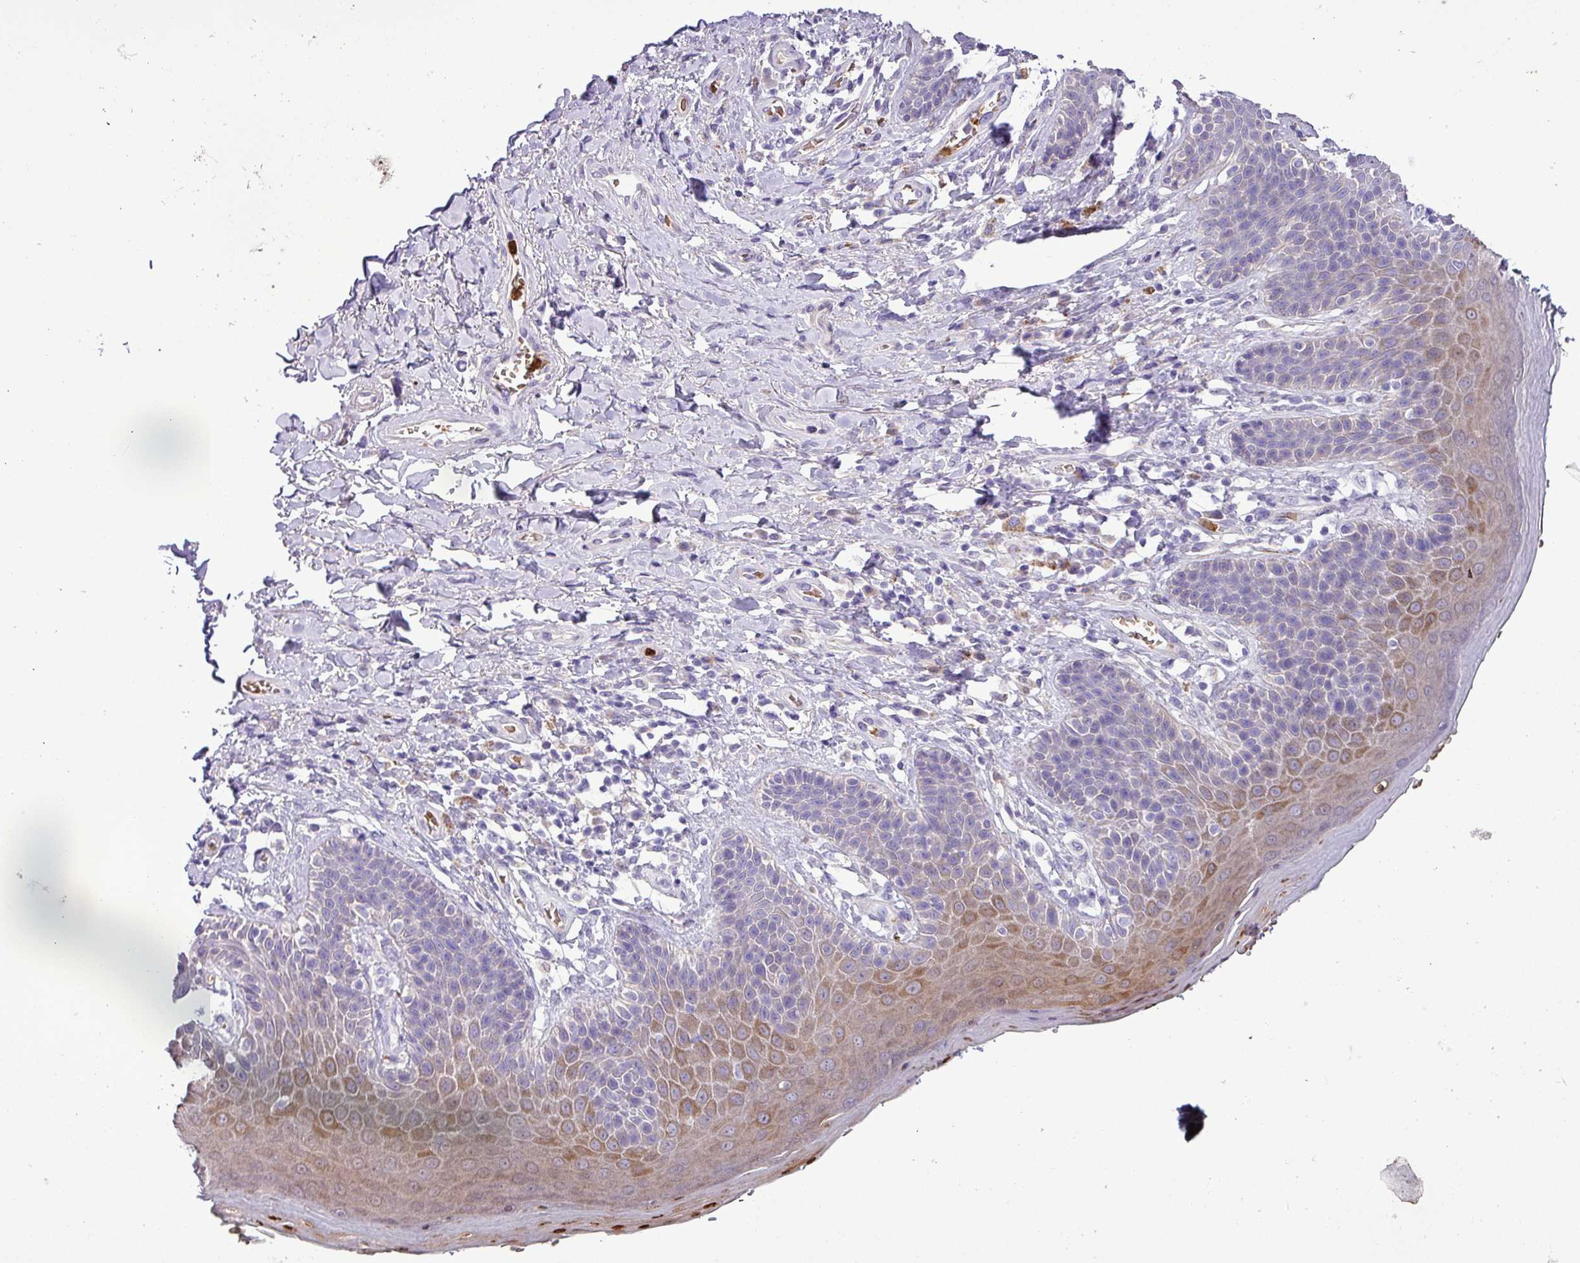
{"staining": {"intensity": "moderate", "quantity": "<25%", "location": "cytoplasmic/membranous"}, "tissue": "skin", "cell_type": "Epidermal cells", "image_type": "normal", "snomed": [{"axis": "morphology", "description": "Normal tissue, NOS"}, {"axis": "topography", "description": "Anal"}], "caption": "The photomicrograph exhibits a brown stain indicating the presence of a protein in the cytoplasmic/membranous of epidermal cells in skin. (IHC, brightfield microscopy, high magnification).", "gene": "MGAT4B", "patient": {"sex": "female", "age": 89}}